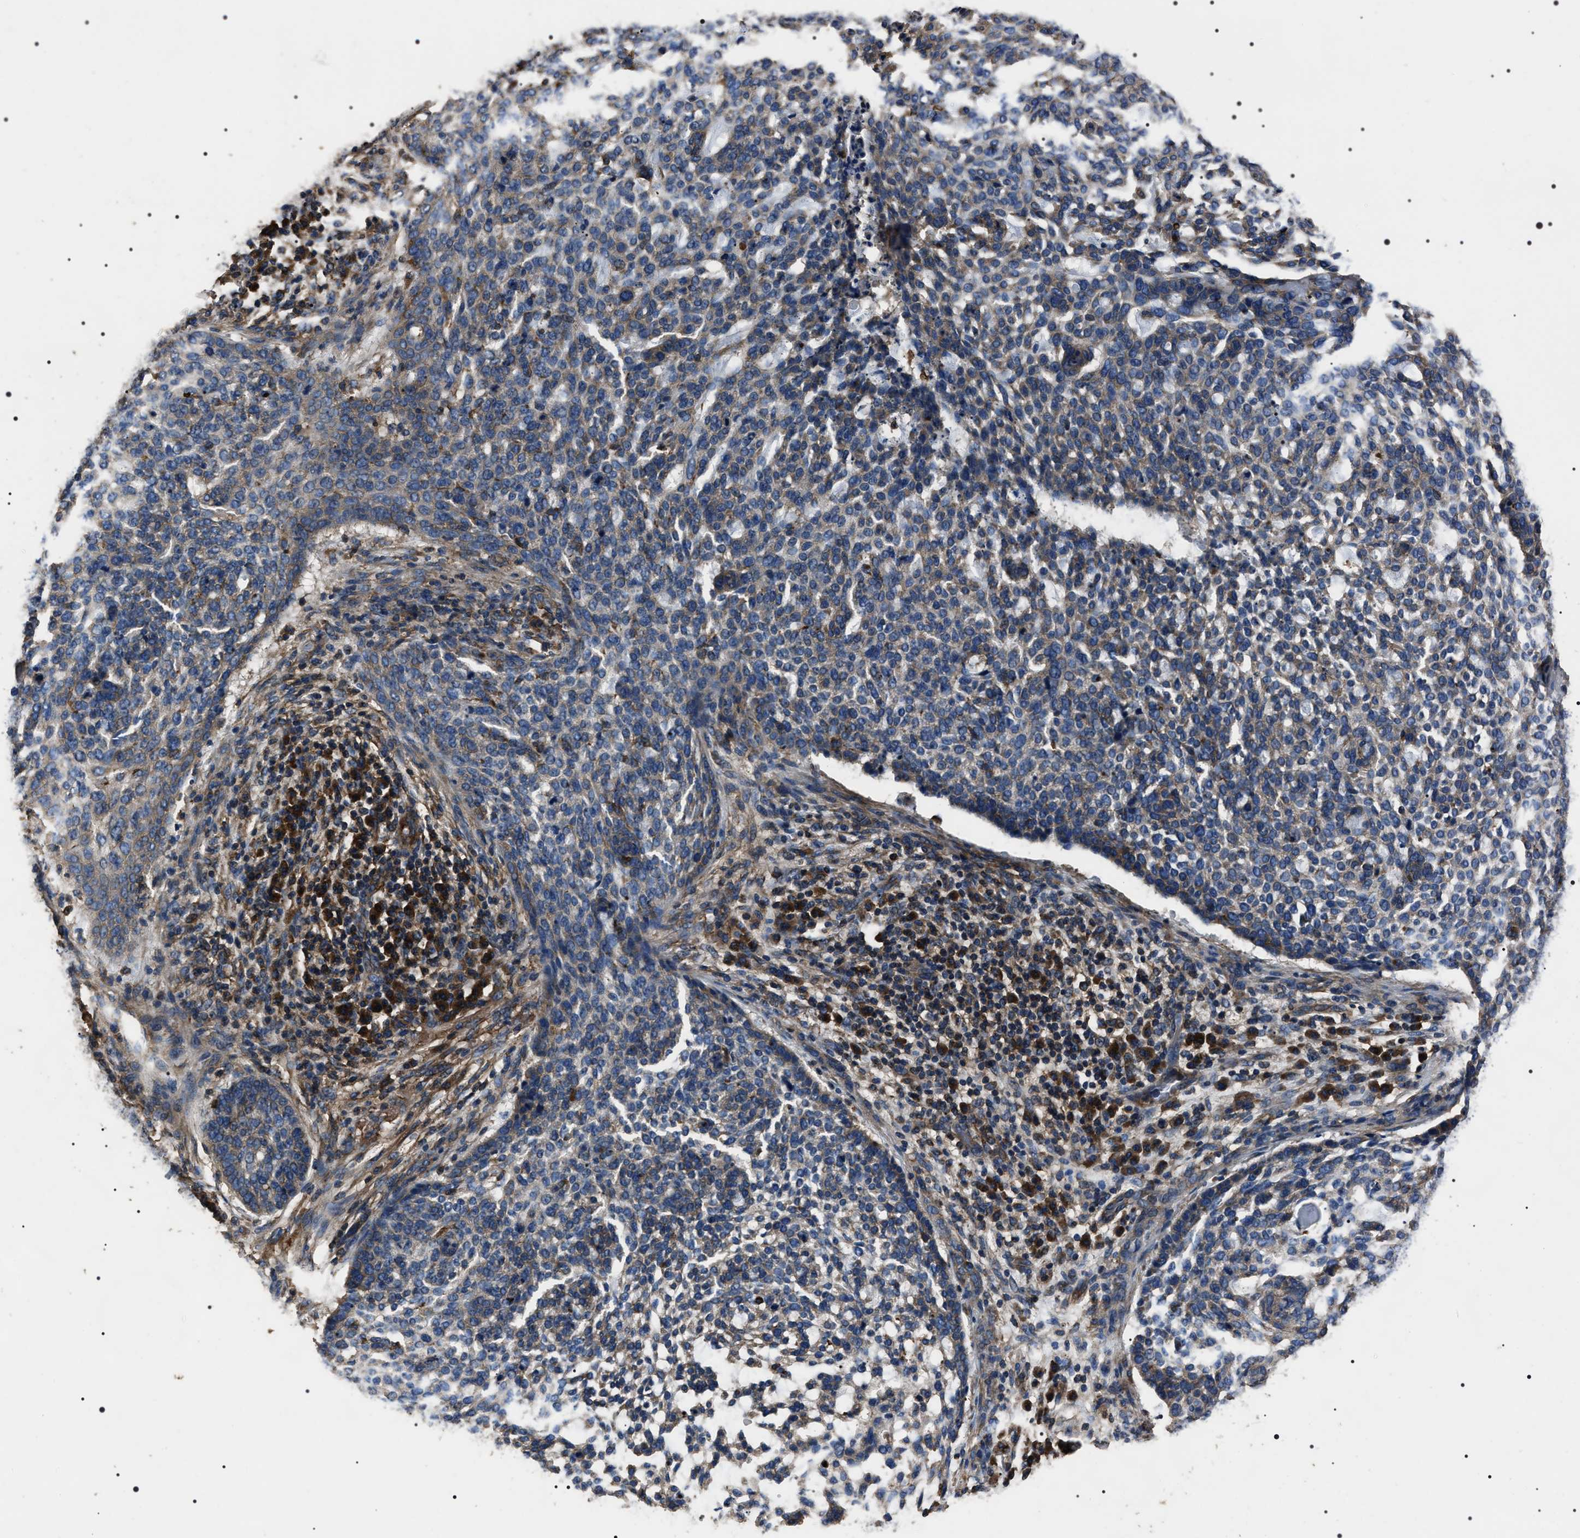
{"staining": {"intensity": "weak", "quantity": "<25%", "location": "cytoplasmic/membranous"}, "tissue": "skin cancer", "cell_type": "Tumor cells", "image_type": "cancer", "snomed": [{"axis": "morphology", "description": "Basal cell carcinoma"}, {"axis": "topography", "description": "Skin"}], "caption": "Skin basal cell carcinoma was stained to show a protein in brown. There is no significant expression in tumor cells.", "gene": "HSCB", "patient": {"sex": "female", "age": 64}}